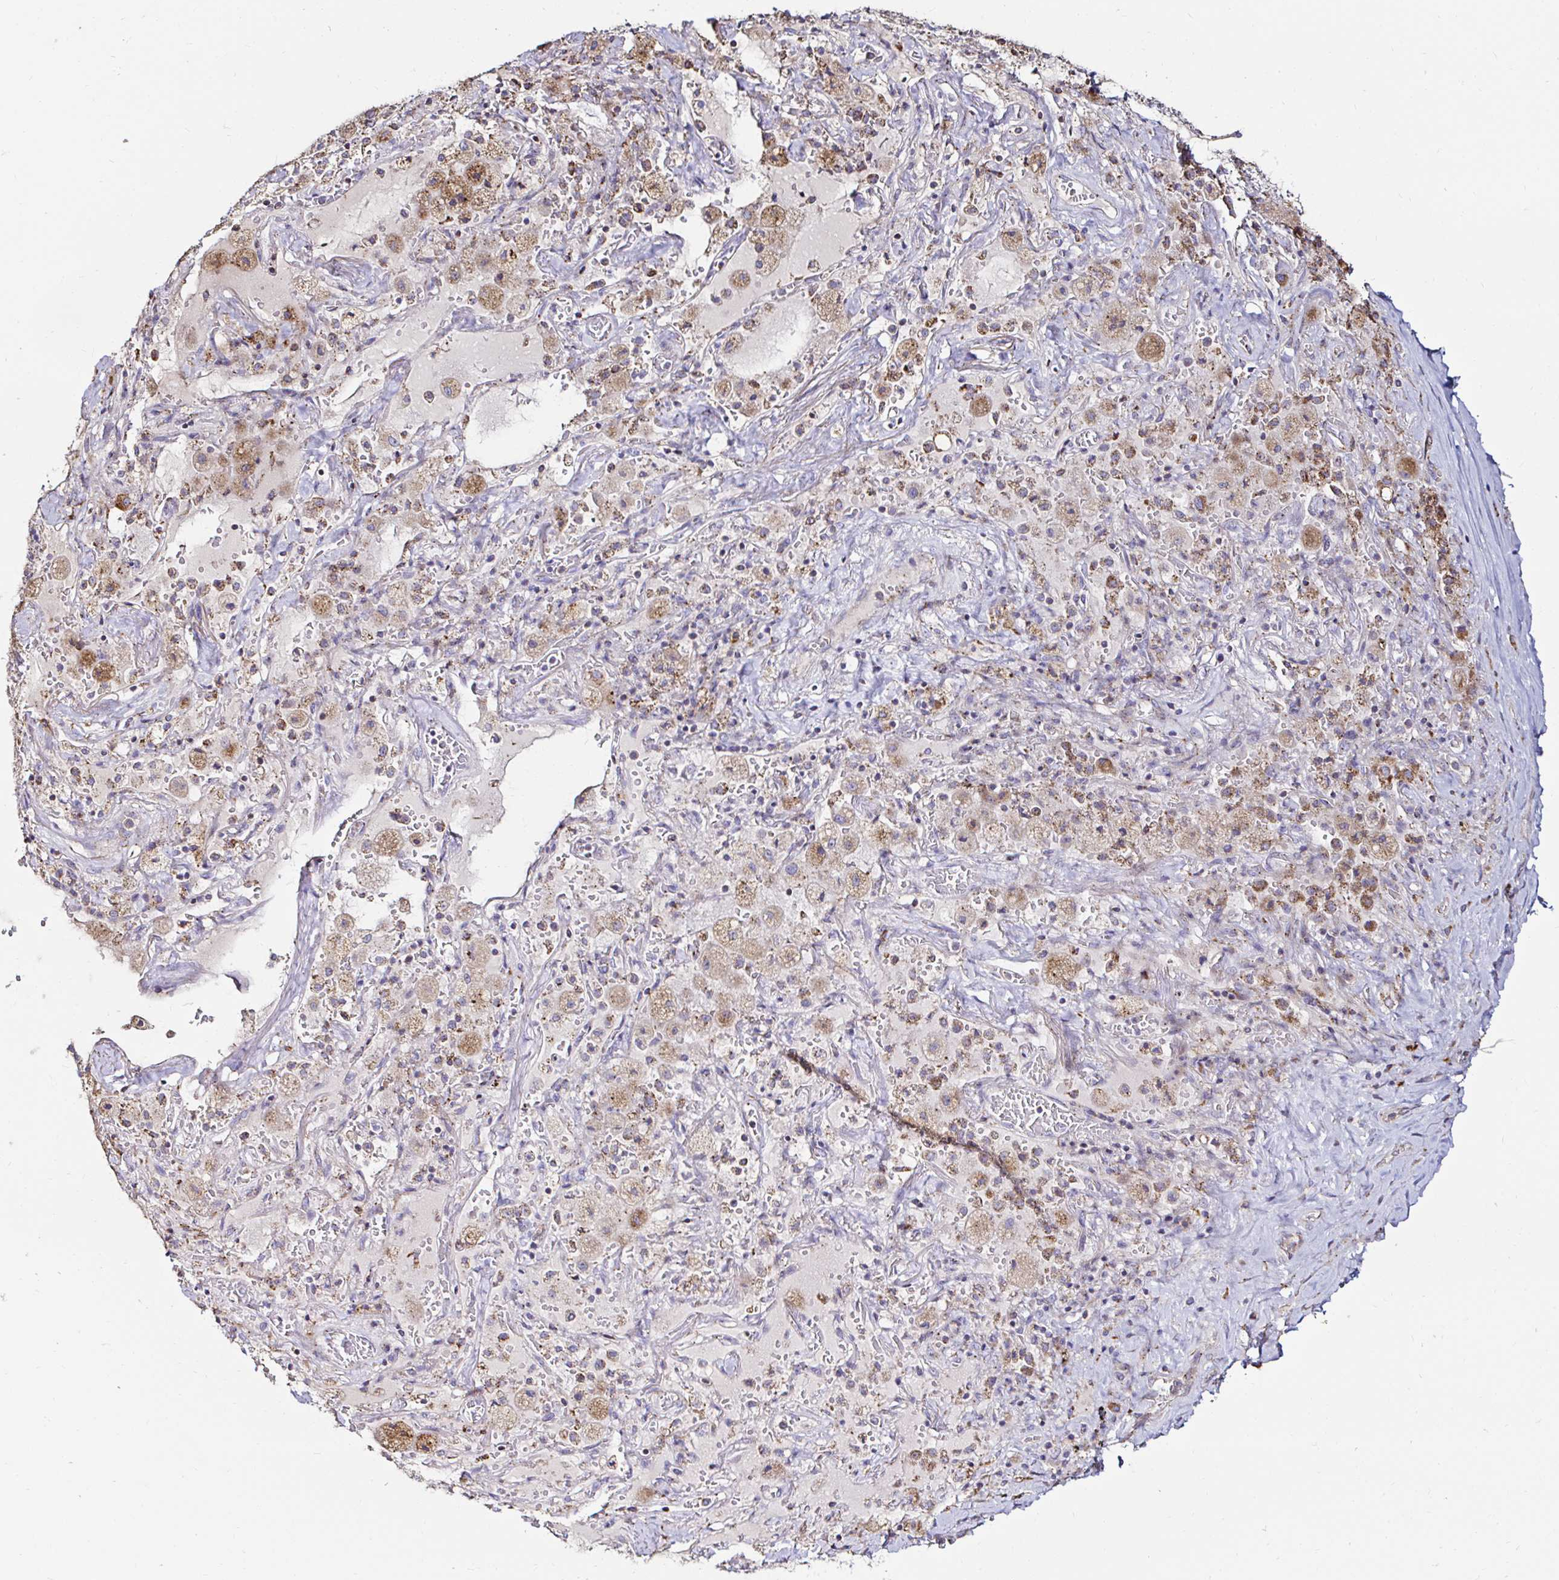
{"staining": {"intensity": "negative", "quantity": "none", "location": "none"}, "tissue": "adipose tissue", "cell_type": "Adipocytes", "image_type": "normal", "snomed": [{"axis": "morphology", "description": "Normal tissue, NOS"}, {"axis": "topography", "description": "Cartilage tissue"}, {"axis": "topography", "description": "Bronchus"}], "caption": "The immunohistochemistry image has no significant expression in adipocytes of adipose tissue. (DAB (3,3'-diaminobenzidine) immunohistochemistry (IHC) with hematoxylin counter stain).", "gene": "GALNS", "patient": {"sex": "male", "age": 64}}